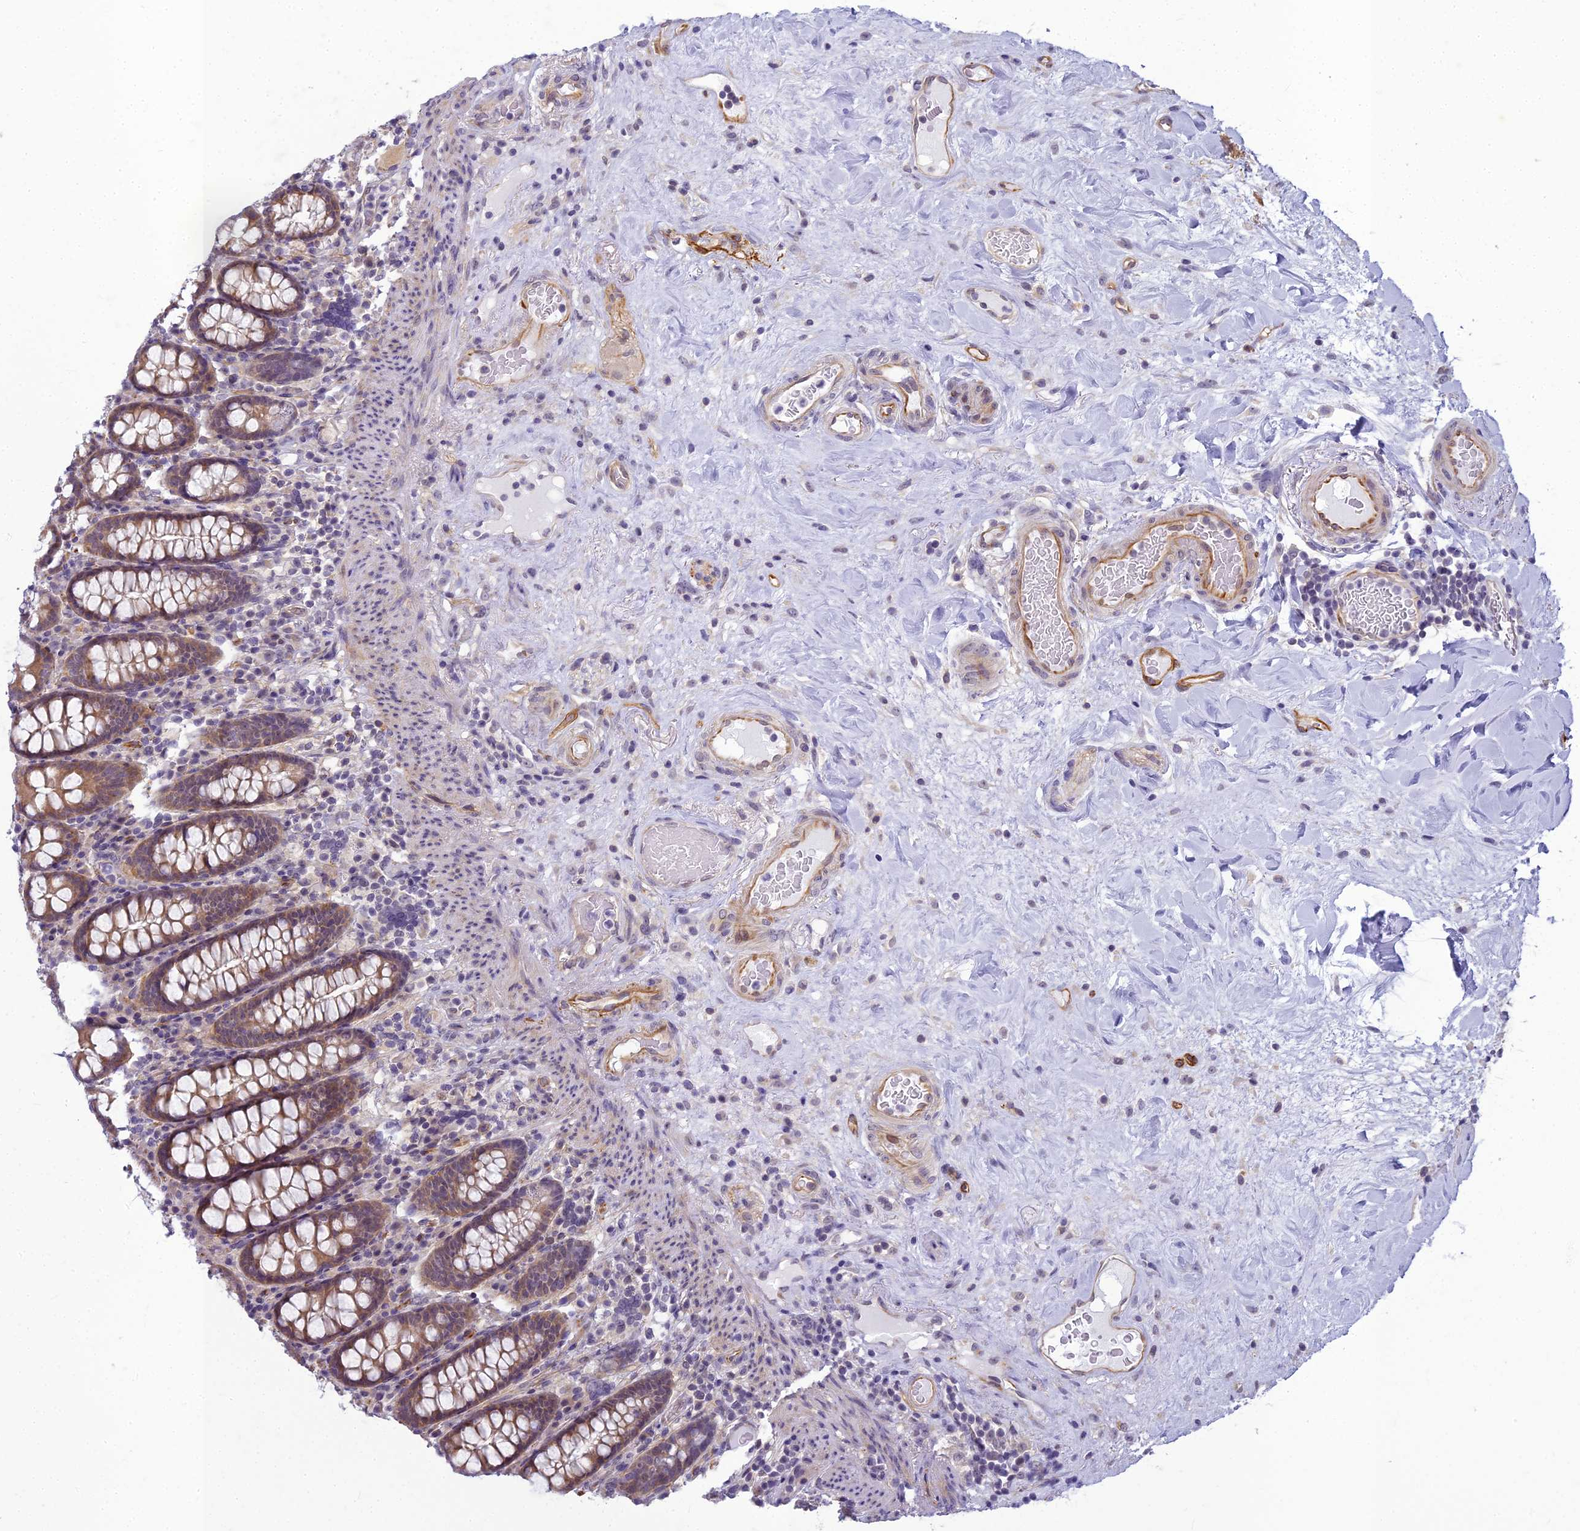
{"staining": {"intensity": "moderate", "quantity": ">75%", "location": "cytoplasmic/membranous"}, "tissue": "colon", "cell_type": "Endothelial cells", "image_type": "normal", "snomed": [{"axis": "morphology", "description": "Normal tissue, NOS"}, {"axis": "topography", "description": "Colon"}], "caption": "Immunohistochemical staining of benign colon demonstrates moderate cytoplasmic/membranous protein positivity in approximately >75% of endothelial cells. The staining is performed using DAB (3,3'-diaminobenzidine) brown chromogen to label protein expression. The nuclei are counter-stained blue using hematoxylin.", "gene": "RGL3", "patient": {"sex": "female", "age": 79}}